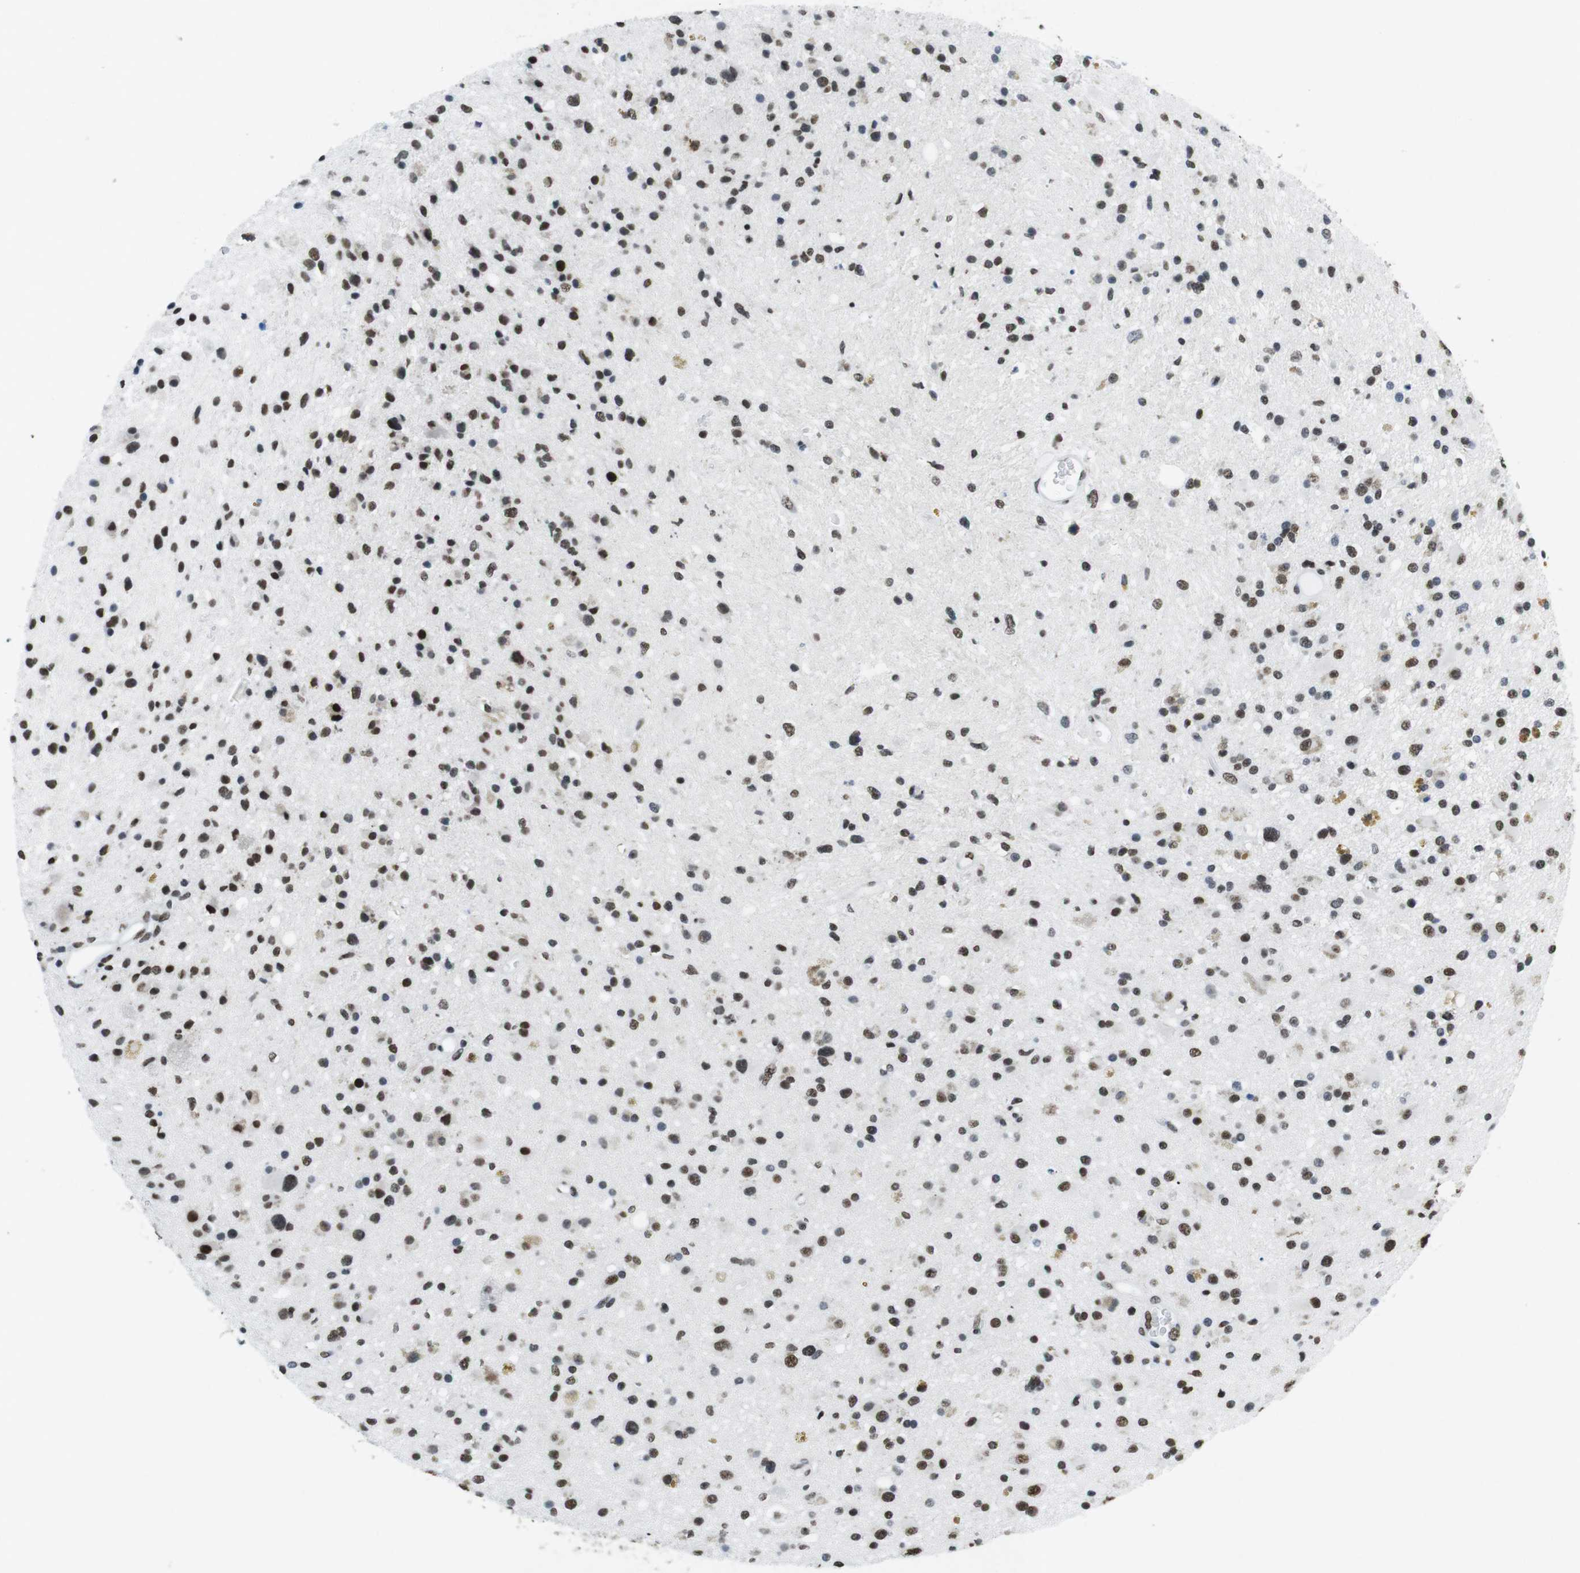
{"staining": {"intensity": "moderate", "quantity": "25%-75%", "location": "nuclear"}, "tissue": "glioma", "cell_type": "Tumor cells", "image_type": "cancer", "snomed": [{"axis": "morphology", "description": "Glioma, malignant, High grade"}, {"axis": "topography", "description": "Brain"}], "caption": "Immunohistochemistry (IHC) micrograph of glioma stained for a protein (brown), which shows medium levels of moderate nuclear staining in about 25%-75% of tumor cells.", "gene": "CITED2", "patient": {"sex": "male", "age": 33}}